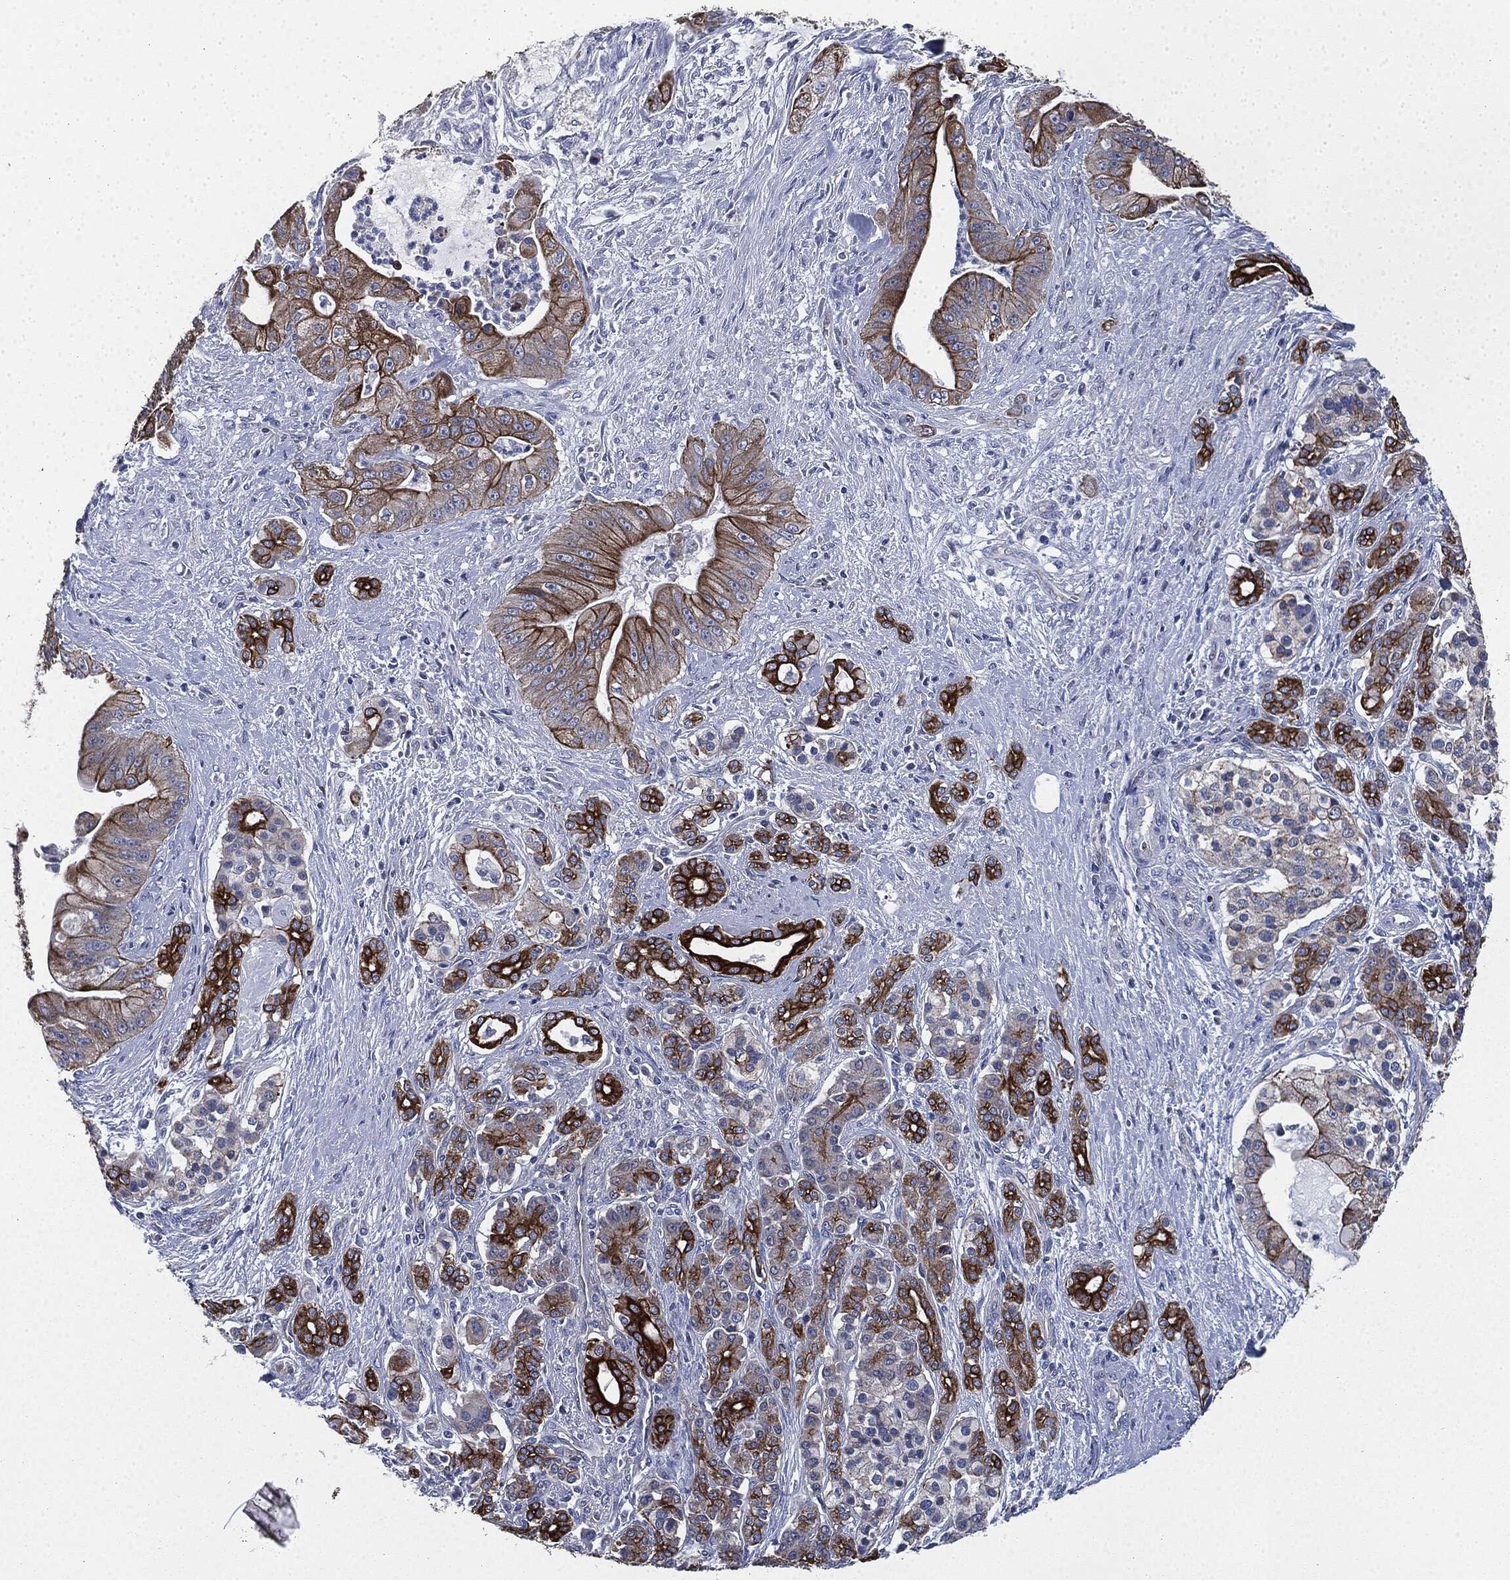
{"staining": {"intensity": "strong", "quantity": "<25%", "location": "cytoplasmic/membranous"}, "tissue": "pancreatic cancer", "cell_type": "Tumor cells", "image_type": "cancer", "snomed": [{"axis": "morphology", "description": "Normal tissue, NOS"}, {"axis": "morphology", "description": "Inflammation, NOS"}, {"axis": "morphology", "description": "Adenocarcinoma, NOS"}, {"axis": "topography", "description": "Pancreas"}], "caption": "Immunohistochemical staining of human pancreatic cancer shows medium levels of strong cytoplasmic/membranous staining in about <25% of tumor cells.", "gene": "SHROOM2", "patient": {"sex": "male", "age": 57}}